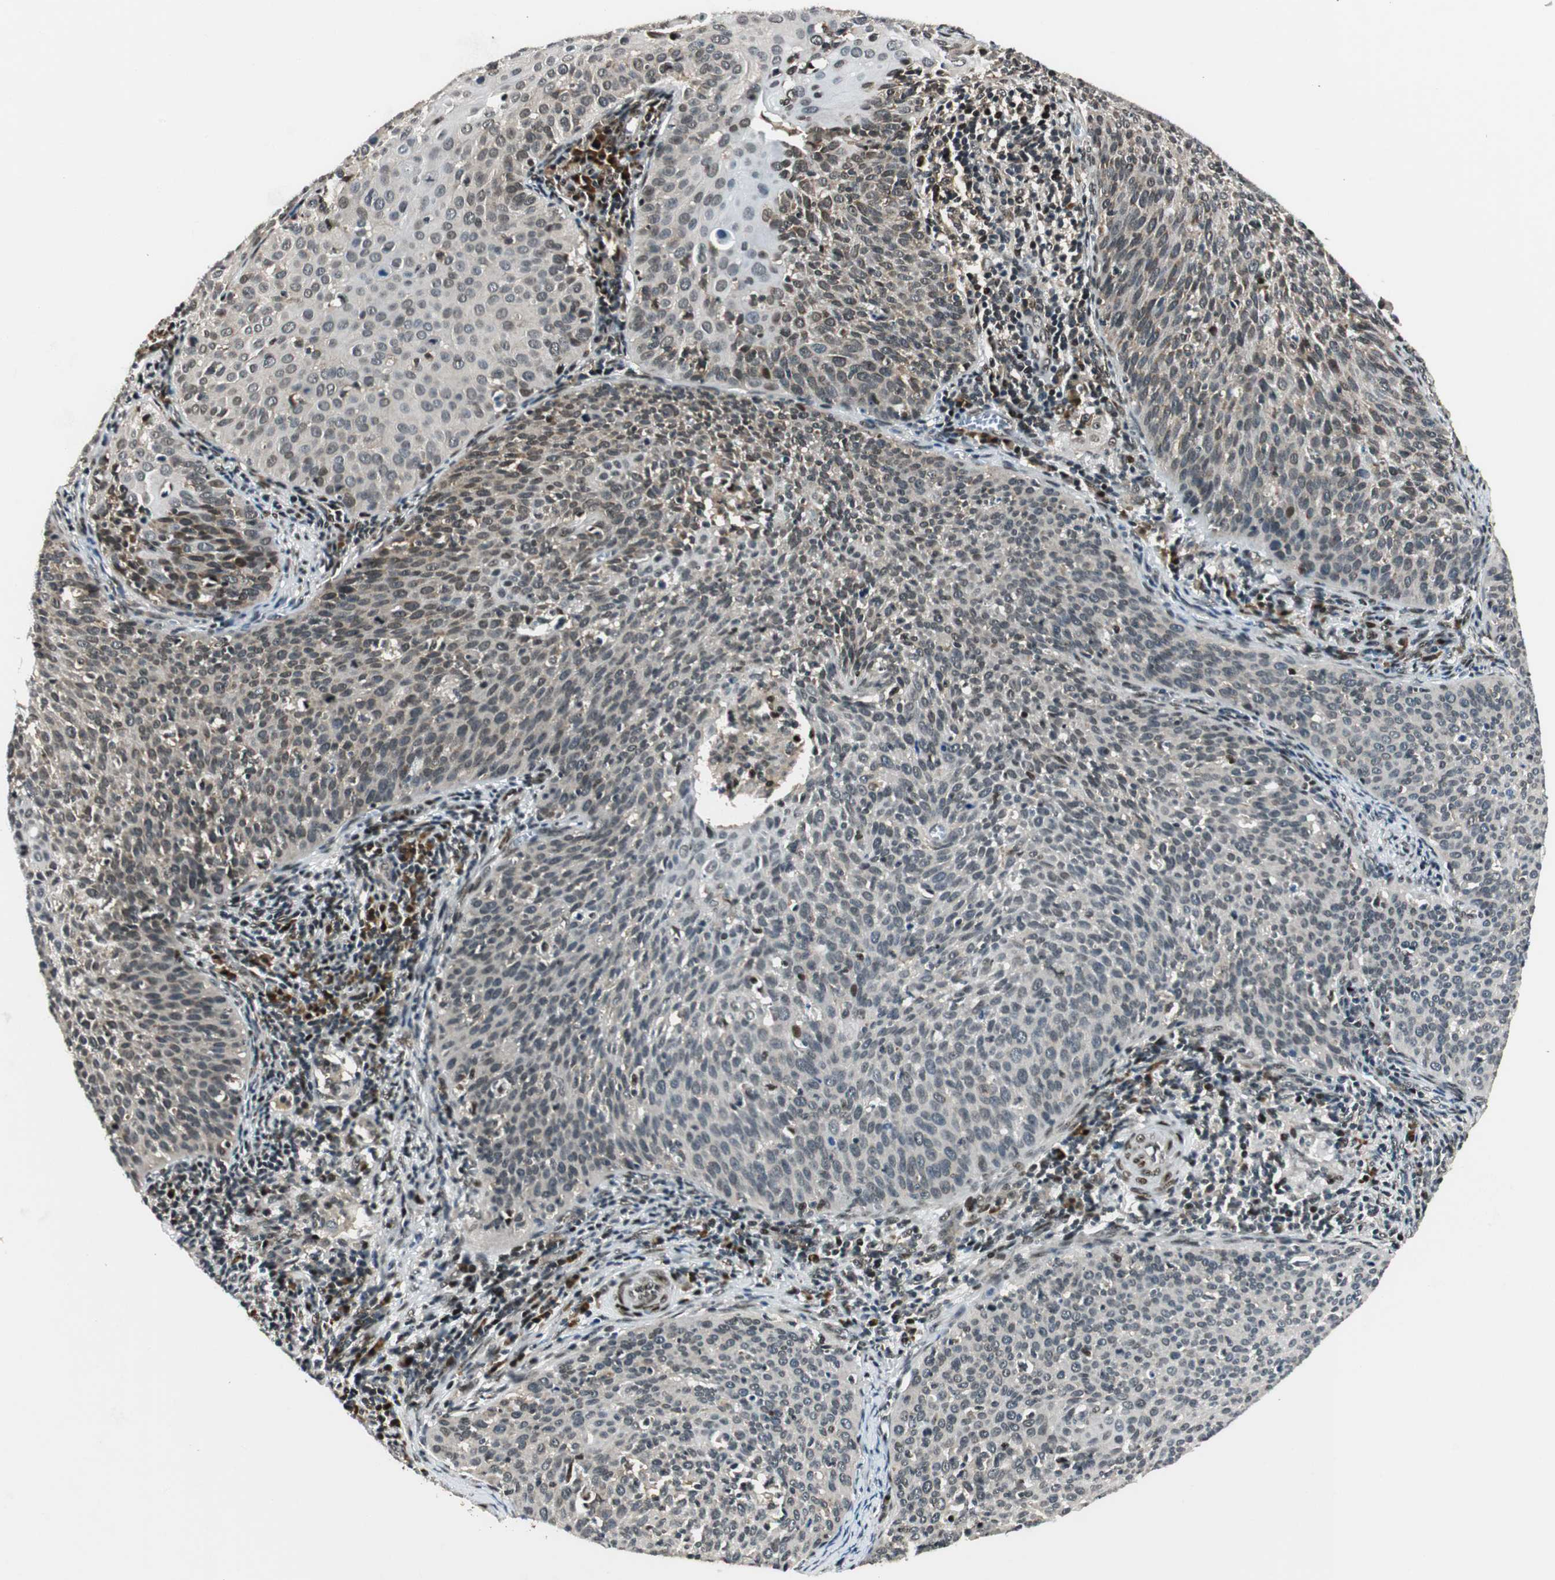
{"staining": {"intensity": "moderate", "quantity": "<25%", "location": "nuclear"}, "tissue": "cervical cancer", "cell_type": "Tumor cells", "image_type": "cancer", "snomed": [{"axis": "morphology", "description": "Squamous cell carcinoma, NOS"}, {"axis": "topography", "description": "Cervix"}], "caption": "Immunohistochemical staining of squamous cell carcinoma (cervical) displays low levels of moderate nuclear protein staining in approximately <25% of tumor cells.", "gene": "RING1", "patient": {"sex": "female", "age": 38}}